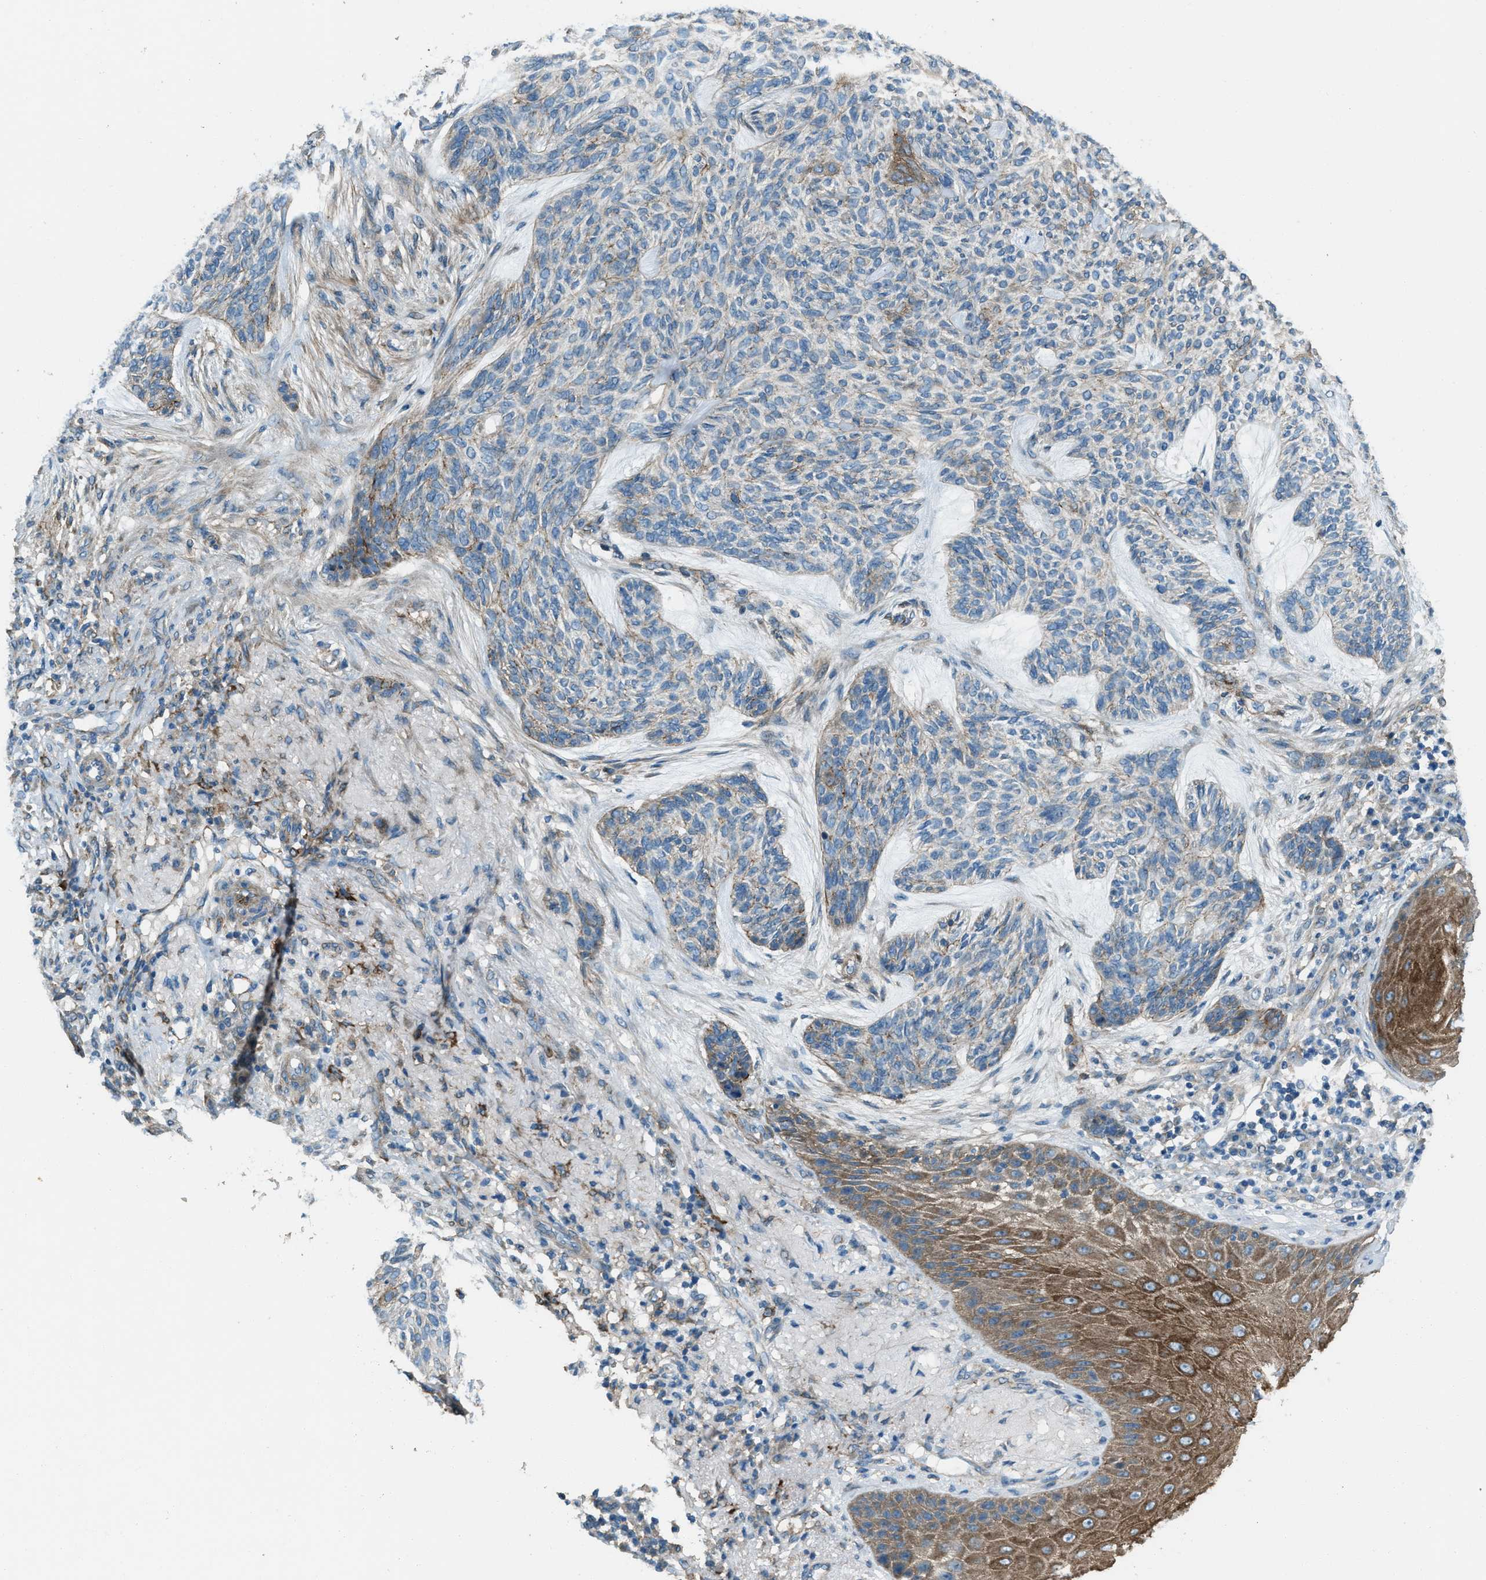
{"staining": {"intensity": "moderate", "quantity": "<25%", "location": "cytoplasmic/membranous"}, "tissue": "skin cancer", "cell_type": "Tumor cells", "image_type": "cancer", "snomed": [{"axis": "morphology", "description": "Basal cell carcinoma"}, {"axis": "topography", "description": "Skin"}], "caption": "This is an image of immunohistochemistry staining of skin cancer, which shows moderate staining in the cytoplasmic/membranous of tumor cells.", "gene": "SVIL", "patient": {"sex": "male", "age": 55}}